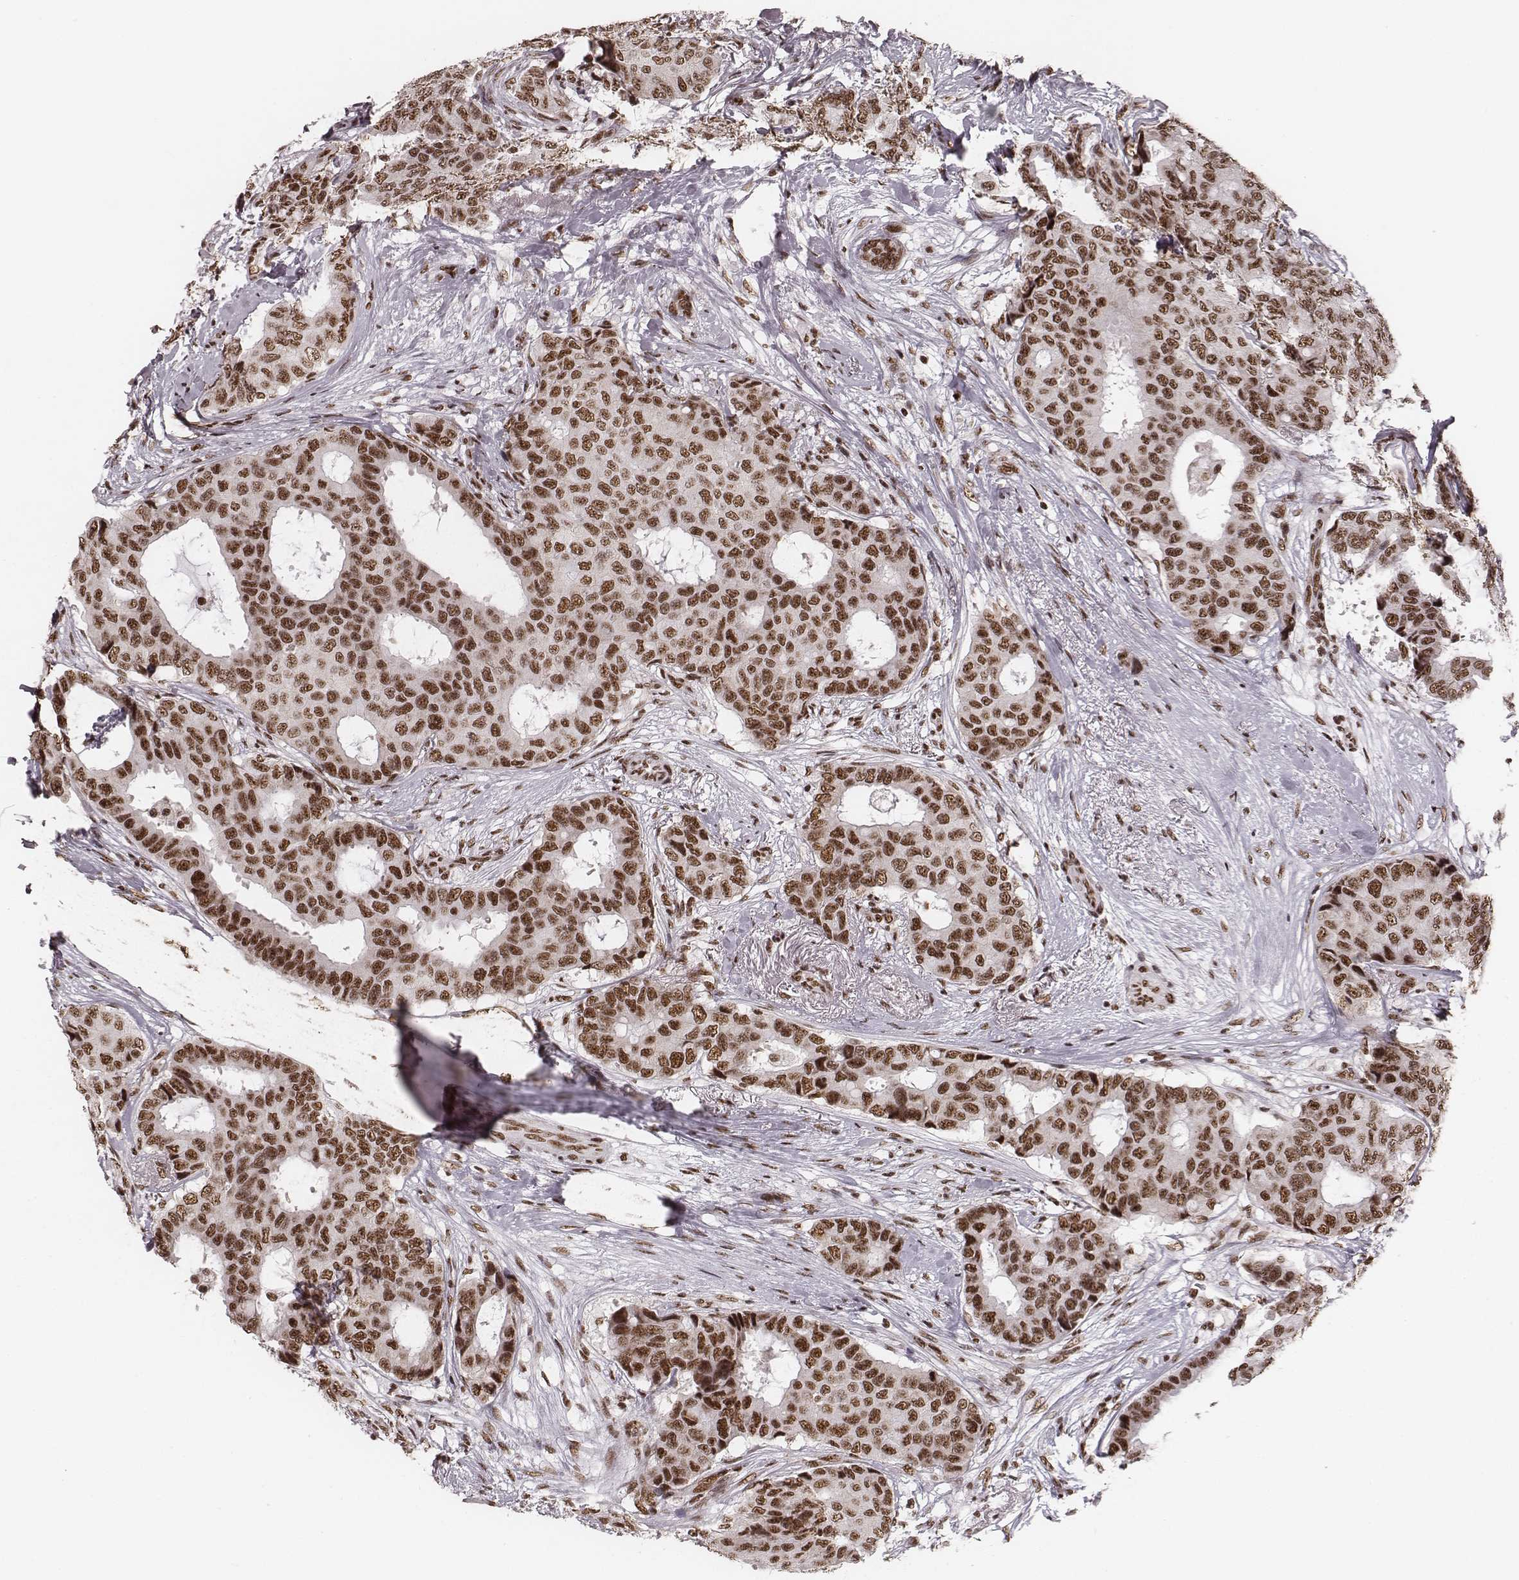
{"staining": {"intensity": "moderate", "quantity": ">75%", "location": "nuclear"}, "tissue": "breast cancer", "cell_type": "Tumor cells", "image_type": "cancer", "snomed": [{"axis": "morphology", "description": "Duct carcinoma"}, {"axis": "topography", "description": "Breast"}], "caption": "Immunohistochemical staining of breast cancer (intraductal carcinoma) demonstrates medium levels of moderate nuclear staining in approximately >75% of tumor cells.", "gene": "LUC7L", "patient": {"sex": "female", "age": 75}}